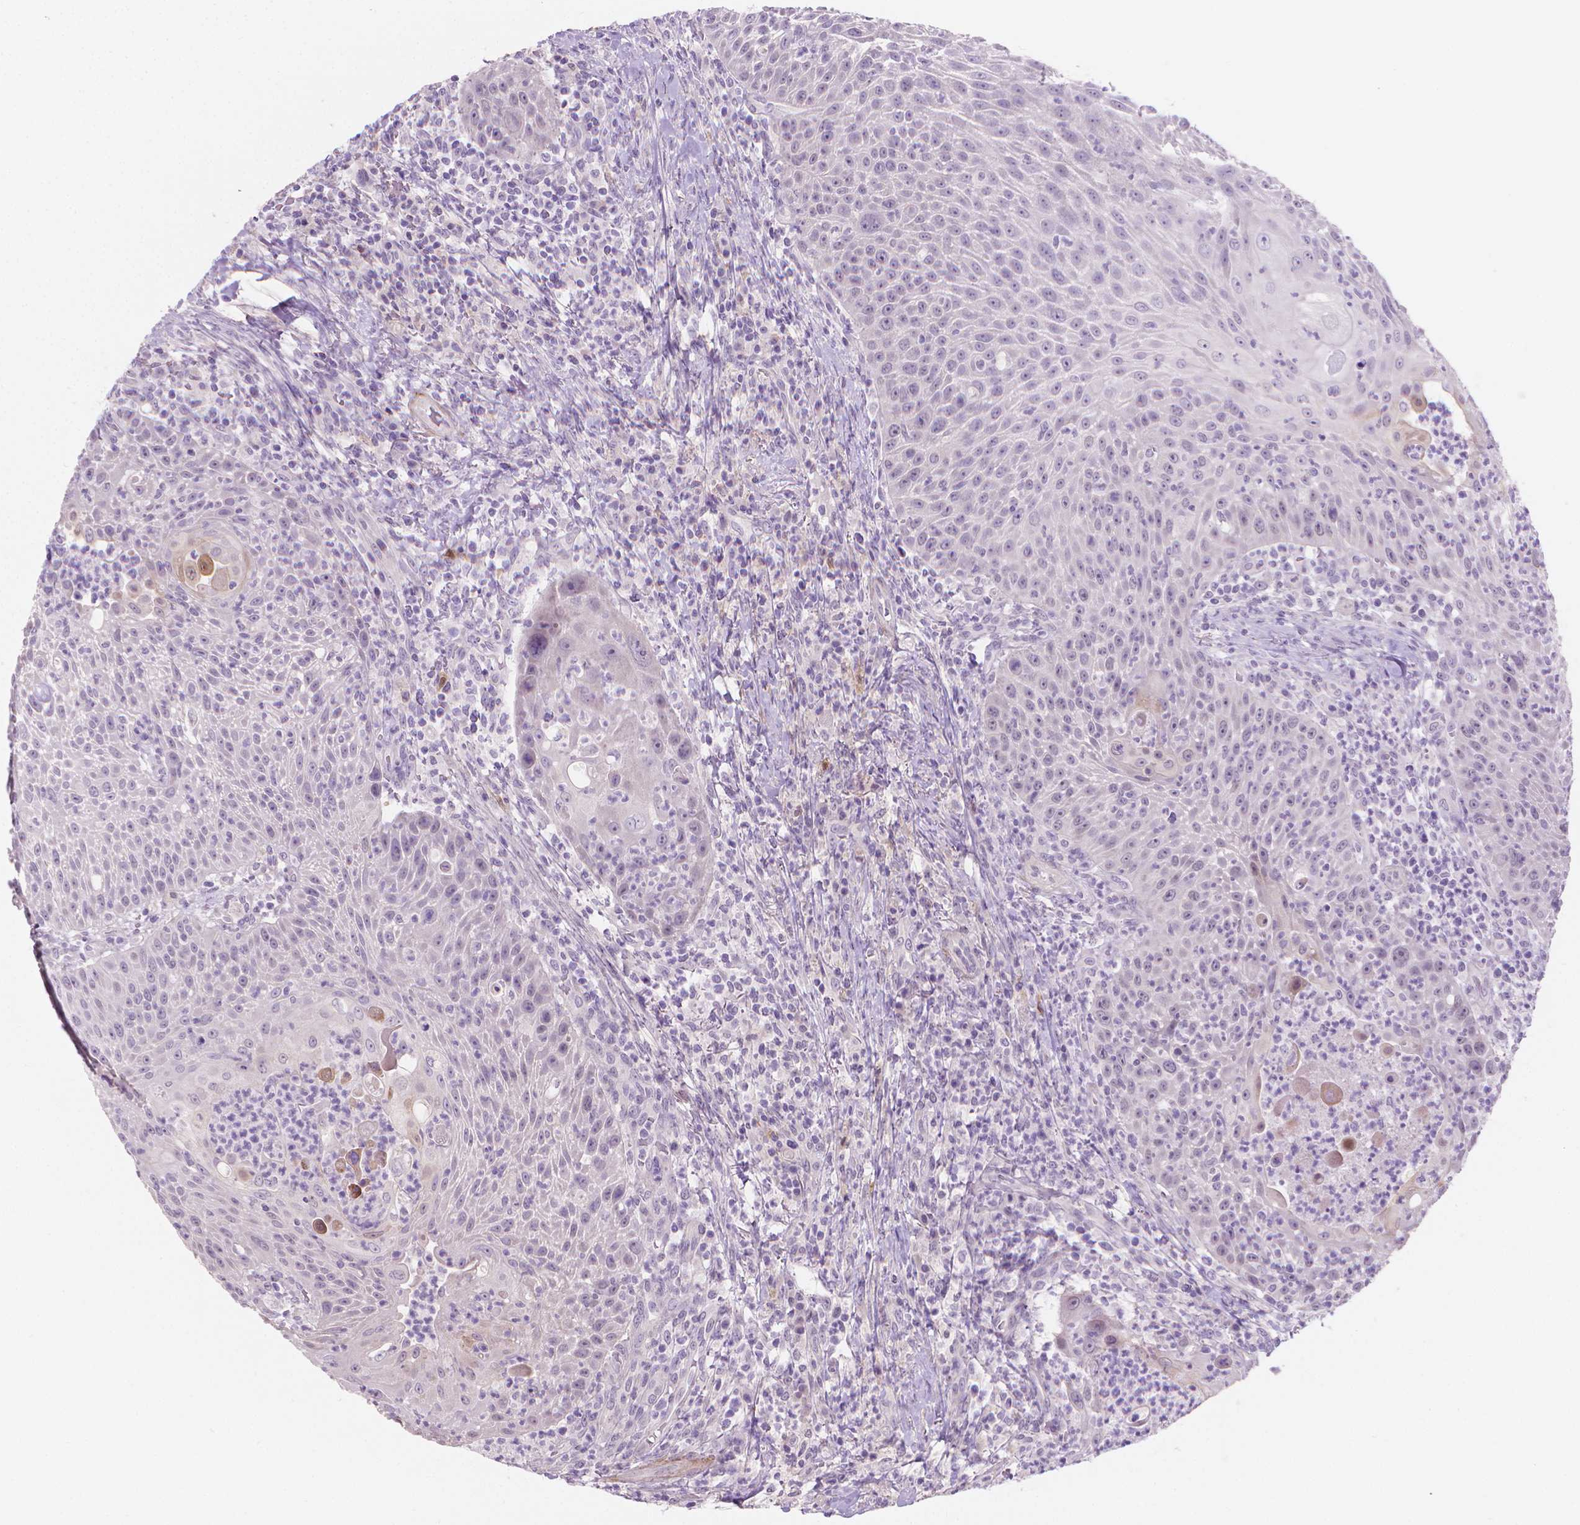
{"staining": {"intensity": "negative", "quantity": "none", "location": "none"}, "tissue": "head and neck cancer", "cell_type": "Tumor cells", "image_type": "cancer", "snomed": [{"axis": "morphology", "description": "Squamous cell carcinoma, NOS"}, {"axis": "topography", "description": "Head-Neck"}], "caption": "Micrograph shows no protein expression in tumor cells of squamous cell carcinoma (head and neck) tissue. The staining was performed using DAB to visualize the protein expression in brown, while the nuclei were stained in blue with hematoxylin (Magnification: 20x).", "gene": "GSDMA", "patient": {"sex": "male", "age": 69}}